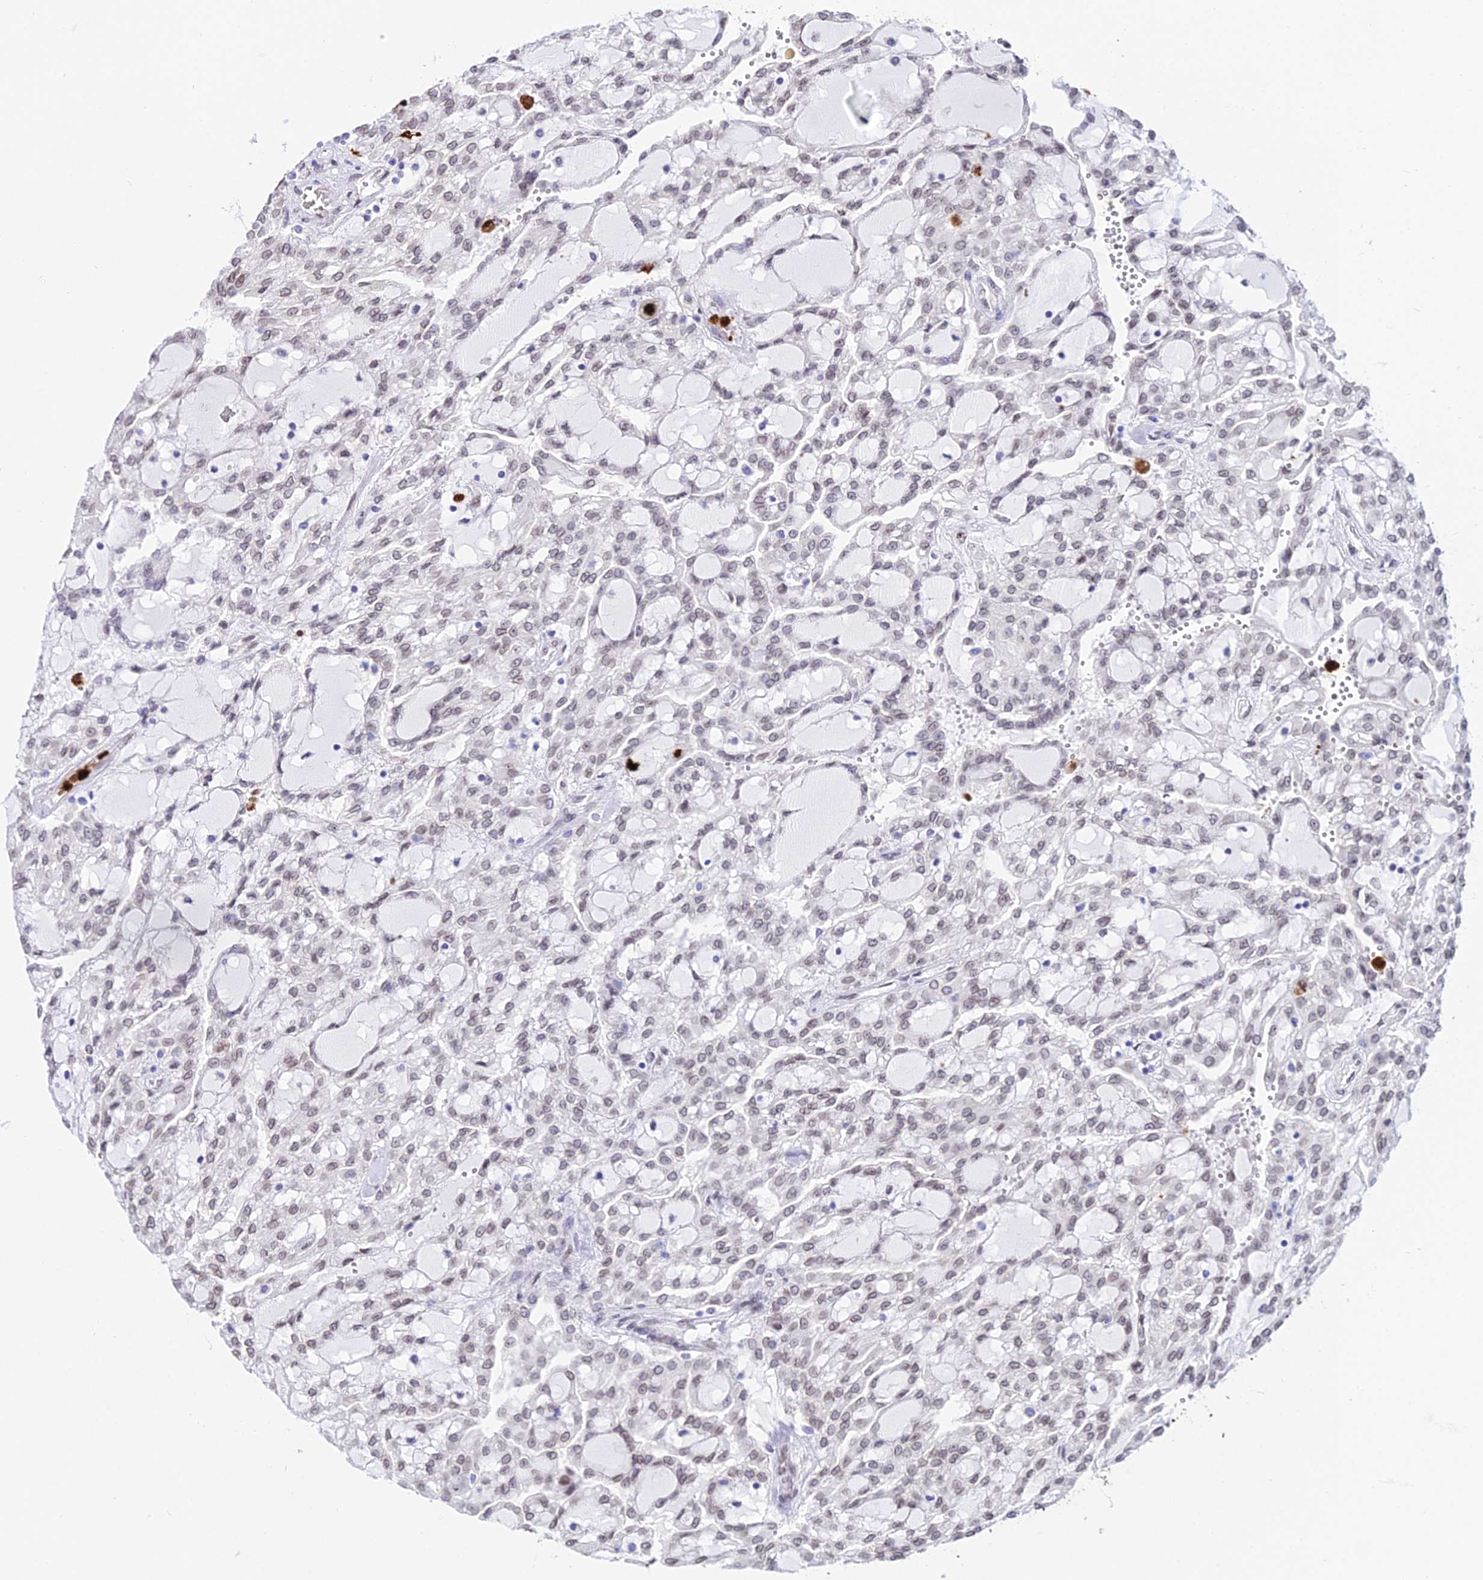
{"staining": {"intensity": "weak", "quantity": "<25%", "location": "nuclear"}, "tissue": "renal cancer", "cell_type": "Tumor cells", "image_type": "cancer", "snomed": [{"axis": "morphology", "description": "Adenocarcinoma, NOS"}, {"axis": "topography", "description": "Kidney"}], "caption": "Photomicrograph shows no significant protein staining in tumor cells of renal cancer.", "gene": "MCM10", "patient": {"sex": "male", "age": 63}}